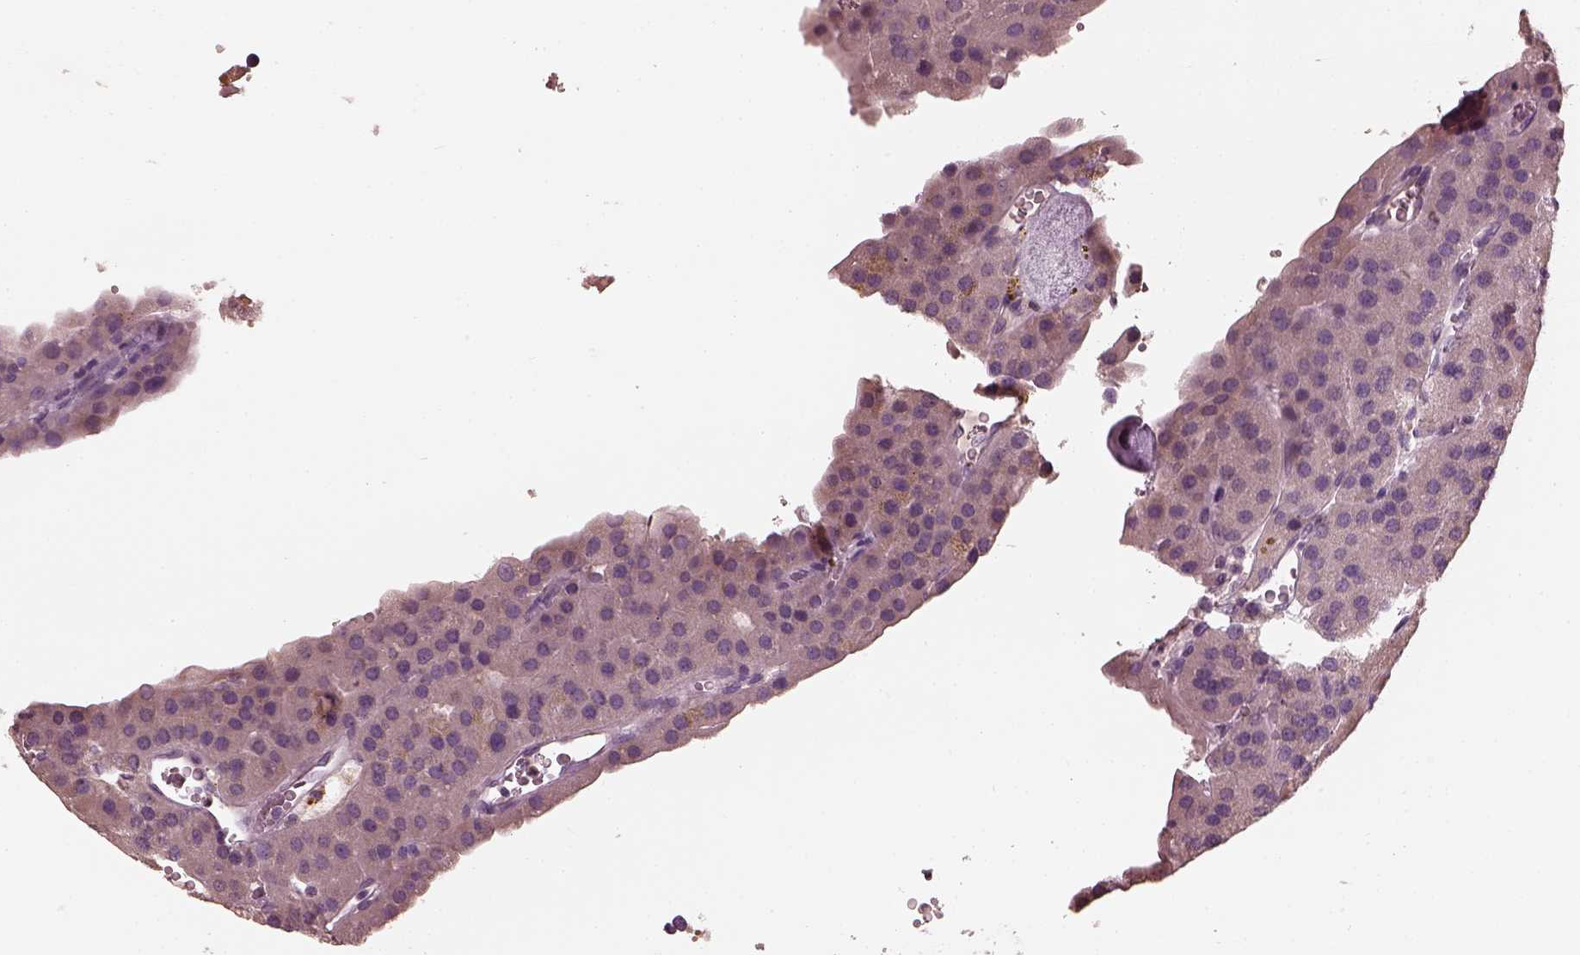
{"staining": {"intensity": "negative", "quantity": "none", "location": "none"}, "tissue": "parathyroid gland", "cell_type": "Glandular cells", "image_type": "normal", "snomed": [{"axis": "morphology", "description": "Normal tissue, NOS"}, {"axis": "morphology", "description": "Adenoma, NOS"}, {"axis": "topography", "description": "Parathyroid gland"}], "caption": "The IHC photomicrograph has no significant staining in glandular cells of parathyroid gland. Brightfield microscopy of immunohistochemistry (IHC) stained with DAB (brown) and hematoxylin (blue), captured at high magnification.", "gene": "OPTC", "patient": {"sex": "female", "age": 86}}